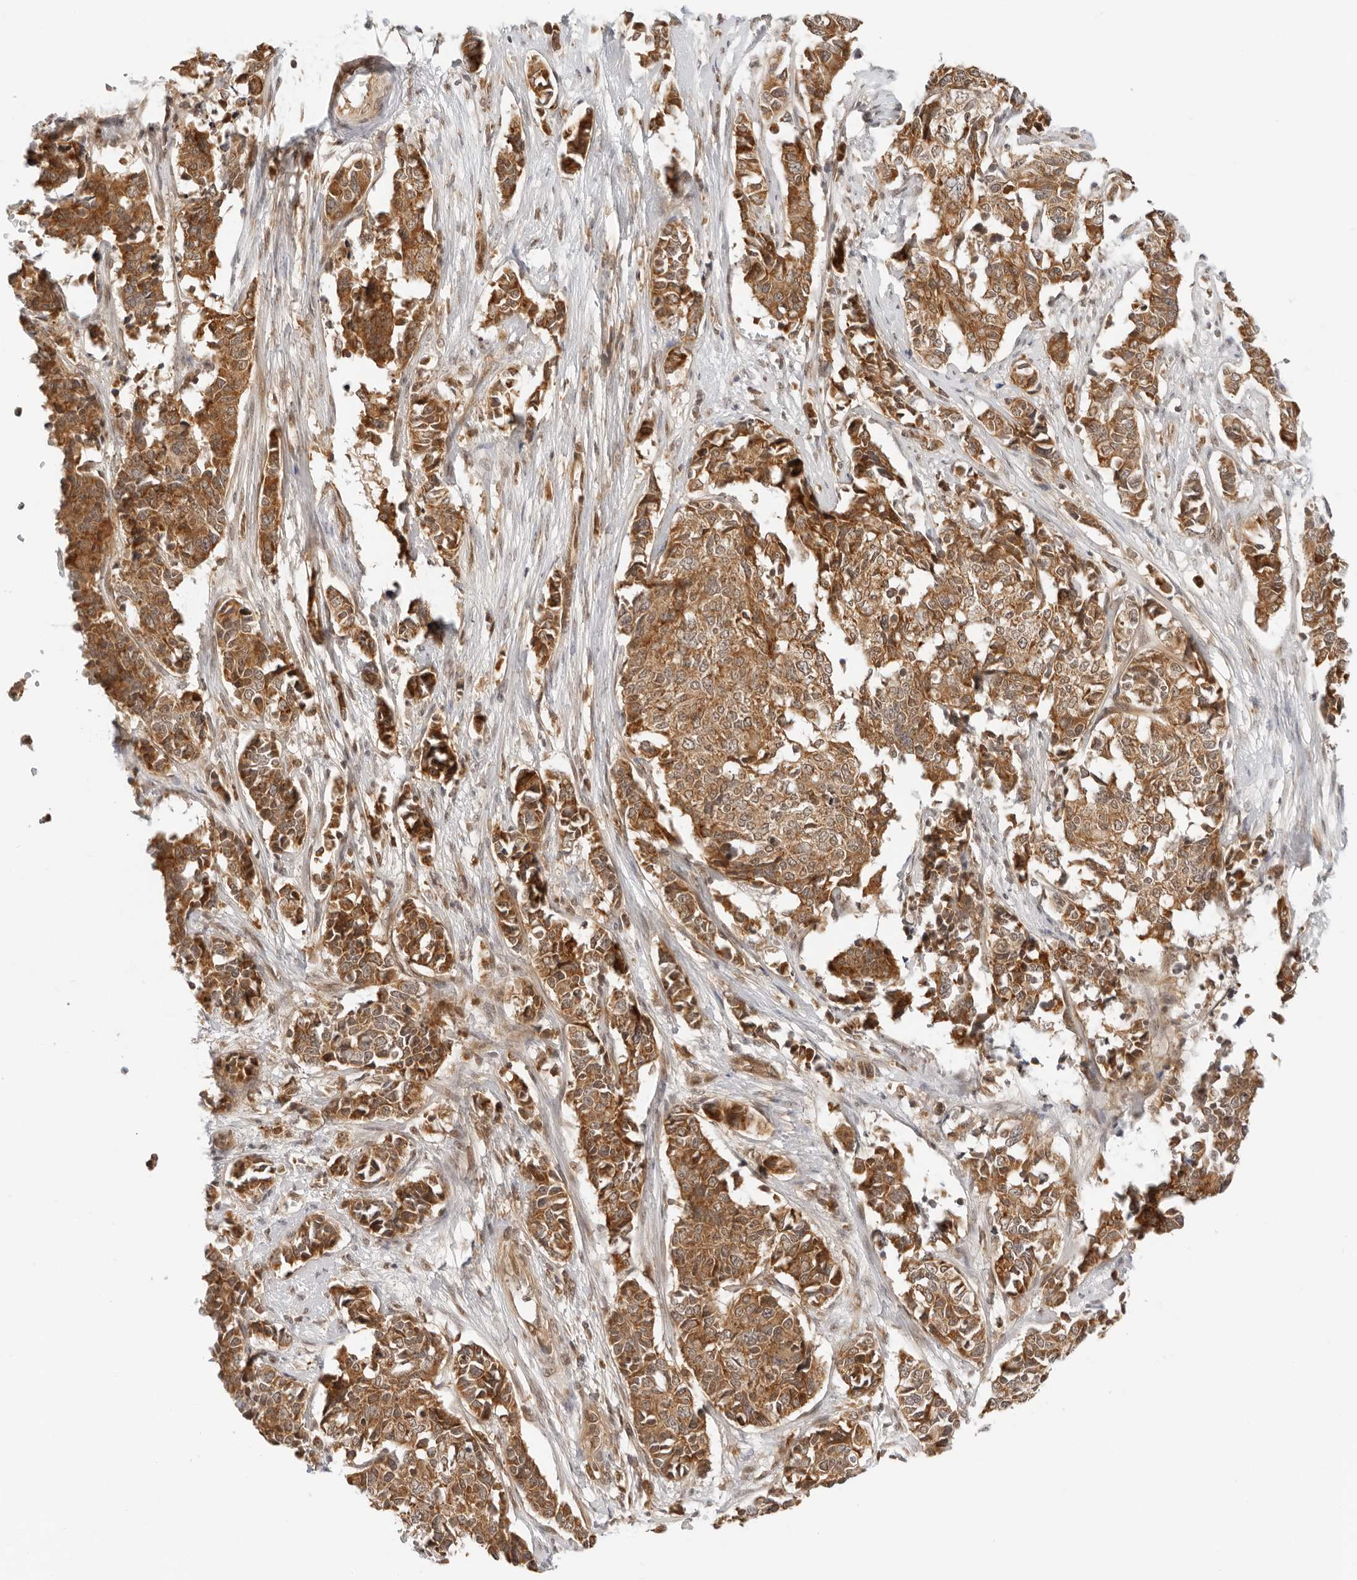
{"staining": {"intensity": "moderate", "quantity": ">75%", "location": "cytoplasmic/membranous"}, "tissue": "cervical cancer", "cell_type": "Tumor cells", "image_type": "cancer", "snomed": [{"axis": "morphology", "description": "Normal tissue, NOS"}, {"axis": "morphology", "description": "Squamous cell carcinoma, NOS"}, {"axis": "topography", "description": "Cervix"}], "caption": "This histopathology image shows squamous cell carcinoma (cervical) stained with IHC to label a protein in brown. The cytoplasmic/membranous of tumor cells show moderate positivity for the protein. Nuclei are counter-stained blue.", "gene": "RC3H1", "patient": {"sex": "female", "age": 35}}